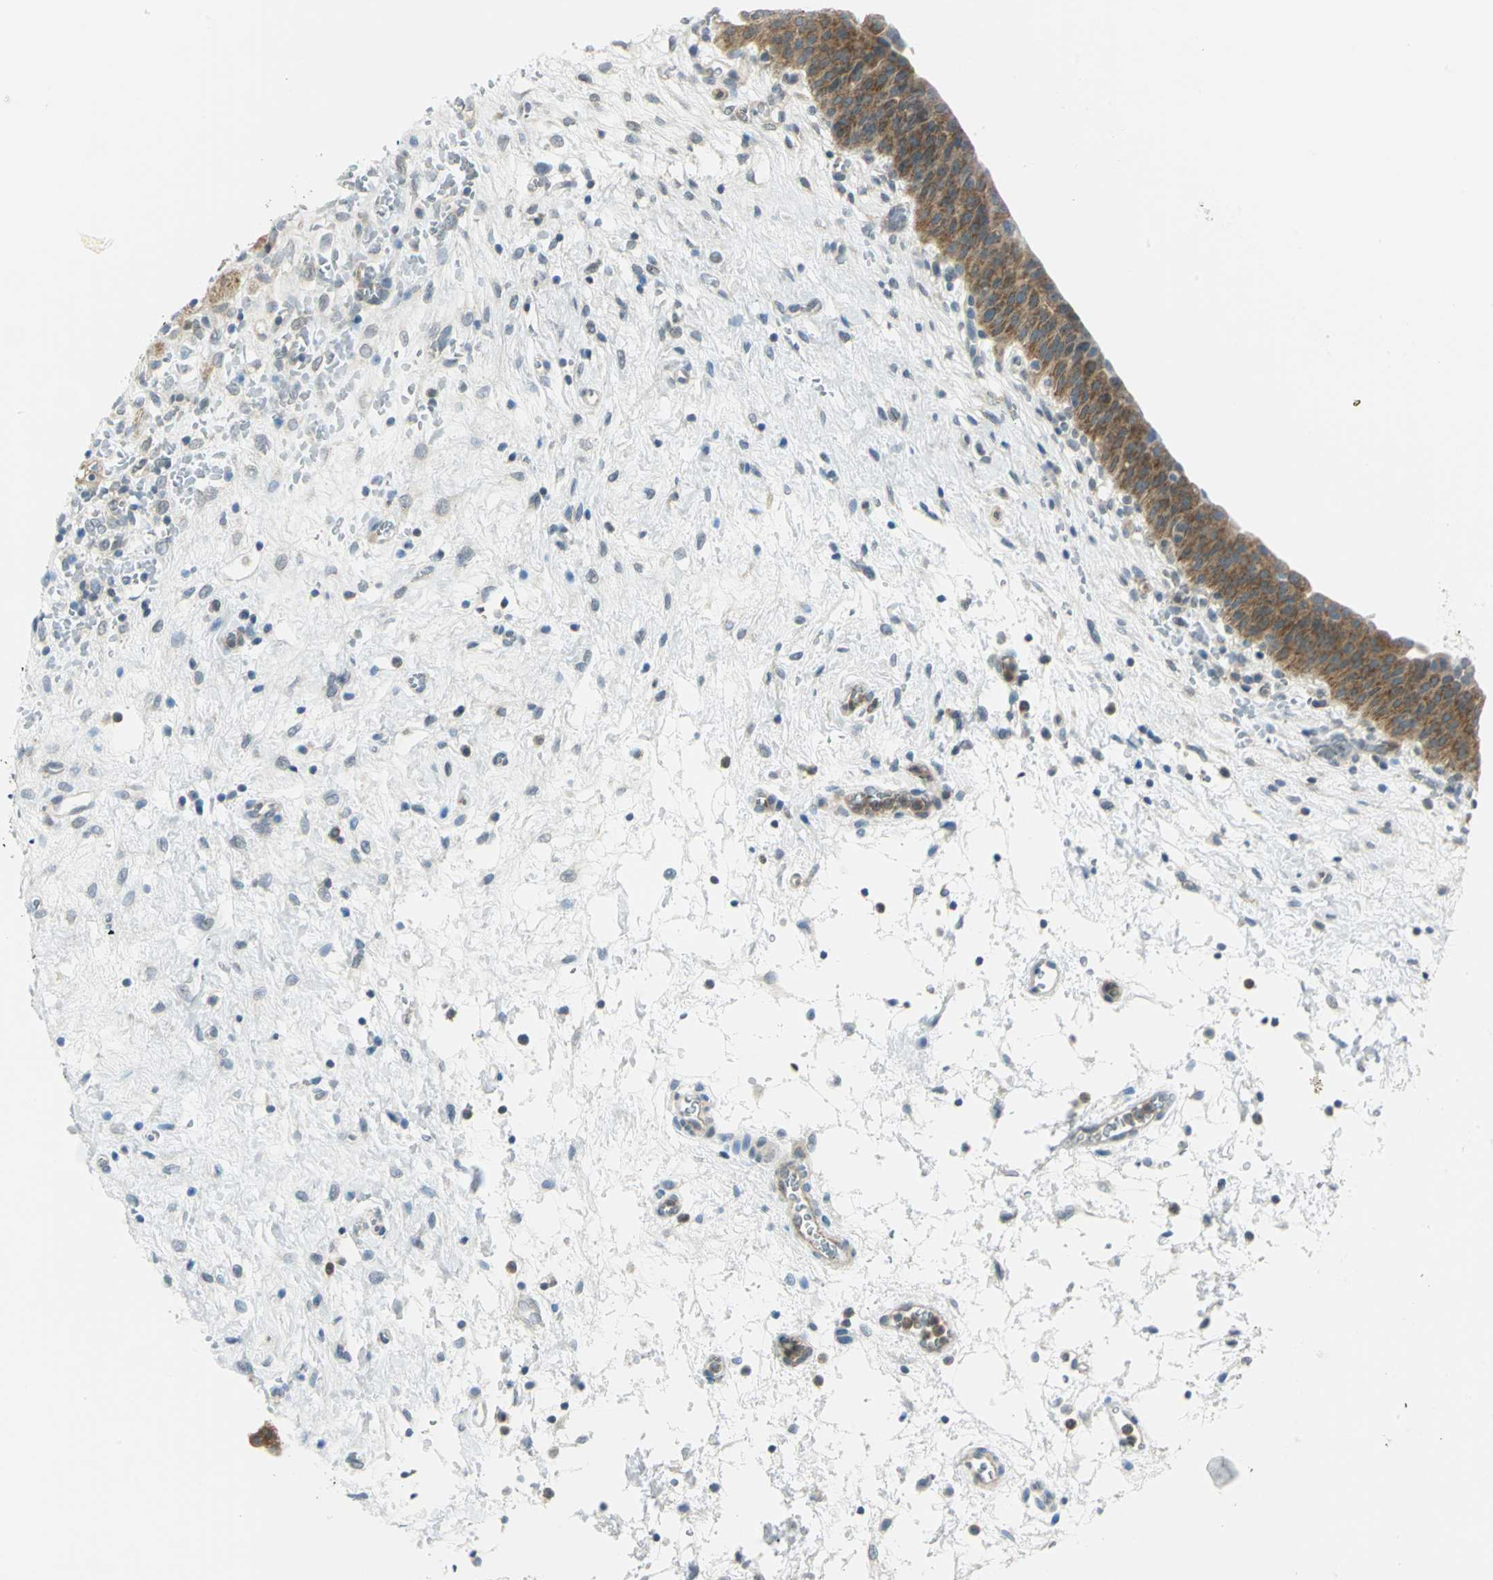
{"staining": {"intensity": "strong", "quantity": ">75%", "location": "cytoplasmic/membranous"}, "tissue": "urinary bladder", "cell_type": "Urothelial cells", "image_type": "normal", "snomed": [{"axis": "morphology", "description": "Normal tissue, NOS"}, {"axis": "morphology", "description": "Dysplasia, NOS"}, {"axis": "topography", "description": "Urinary bladder"}], "caption": "Brown immunohistochemical staining in benign human urinary bladder exhibits strong cytoplasmic/membranous expression in about >75% of urothelial cells. (DAB = brown stain, brightfield microscopy at high magnification).", "gene": "ALDOA", "patient": {"sex": "male", "age": 35}}